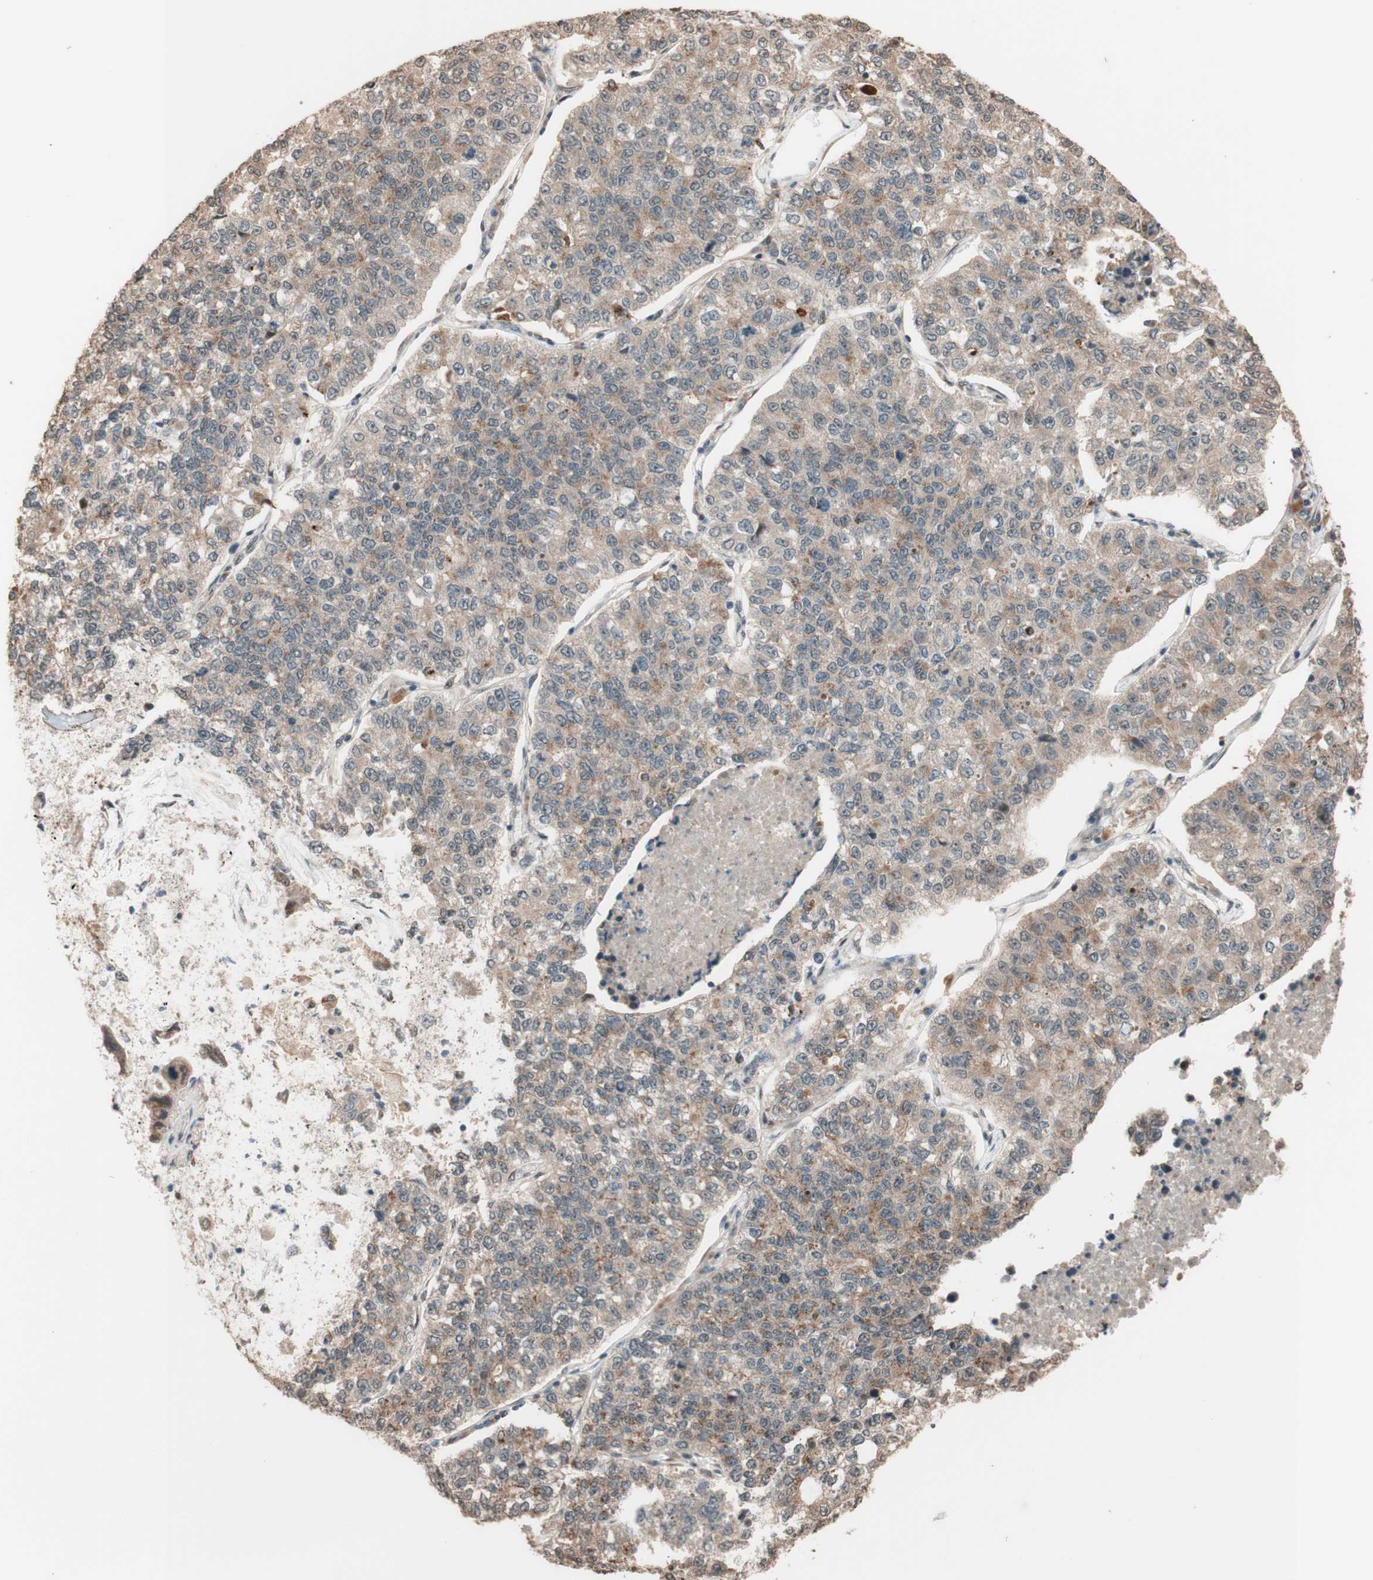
{"staining": {"intensity": "negative", "quantity": "none", "location": "none"}, "tissue": "lung cancer", "cell_type": "Tumor cells", "image_type": "cancer", "snomed": [{"axis": "morphology", "description": "Adenocarcinoma, NOS"}, {"axis": "topography", "description": "Lung"}], "caption": "The histopathology image exhibits no significant expression in tumor cells of lung adenocarcinoma.", "gene": "CCNC", "patient": {"sex": "male", "age": 49}}